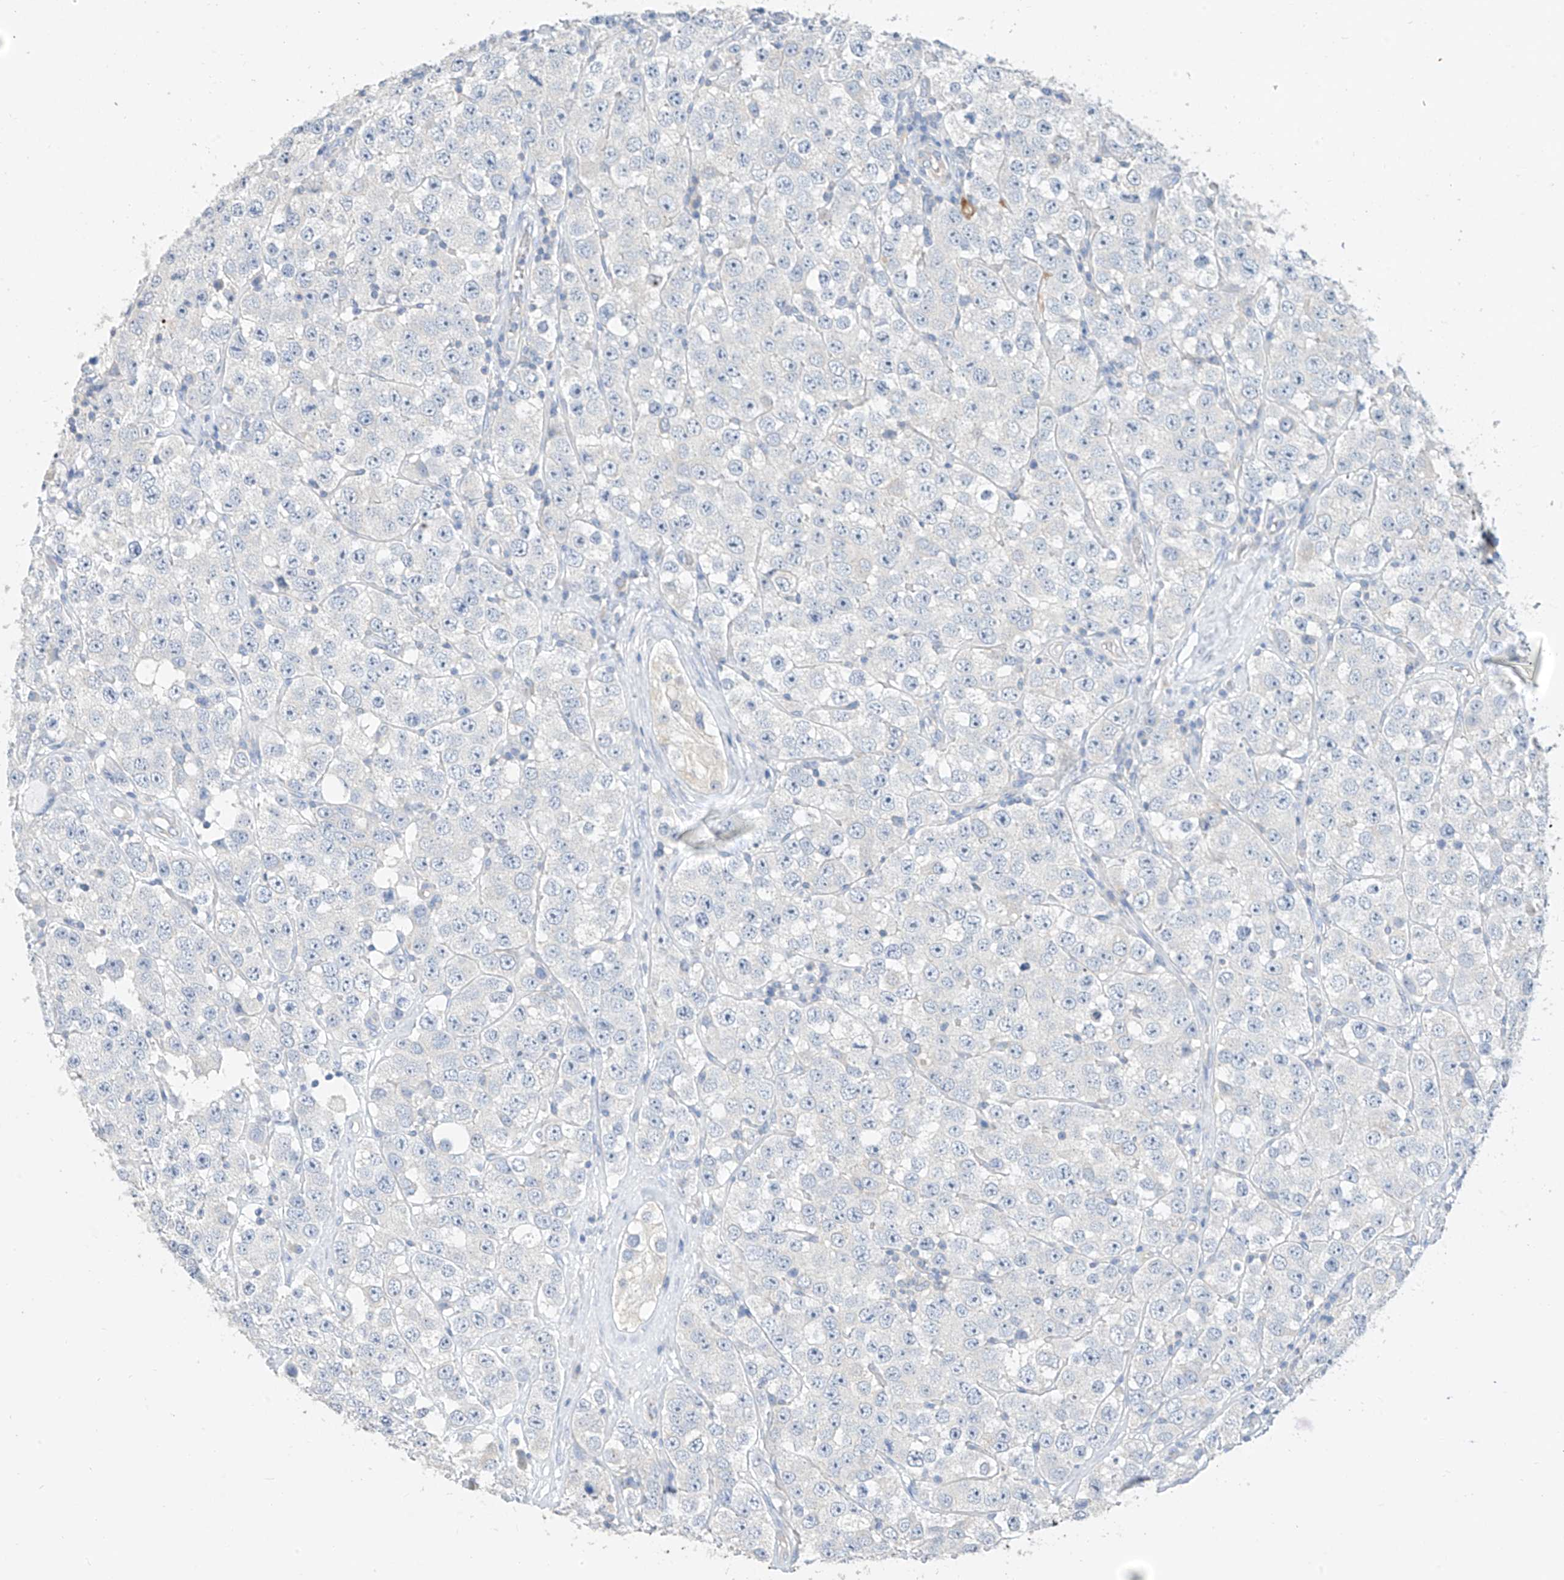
{"staining": {"intensity": "negative", "quantity": "none", "location": "none"}, "tissue": "testis cancer", "cell_type": "Tumor cells", "image_type": "cancer", "snomed": [{"axis": "morphology", "description": "Seminoma, NOS"}, {"axis": "topography", "description": "Testis"}], "caption": "This is an immunohistochemistry (IHC) micrograph of seminoma (testis). There is no expression in tumor cells.", "gene": "ZZEF1", "patient": {"sex": "male", "age": 28}}